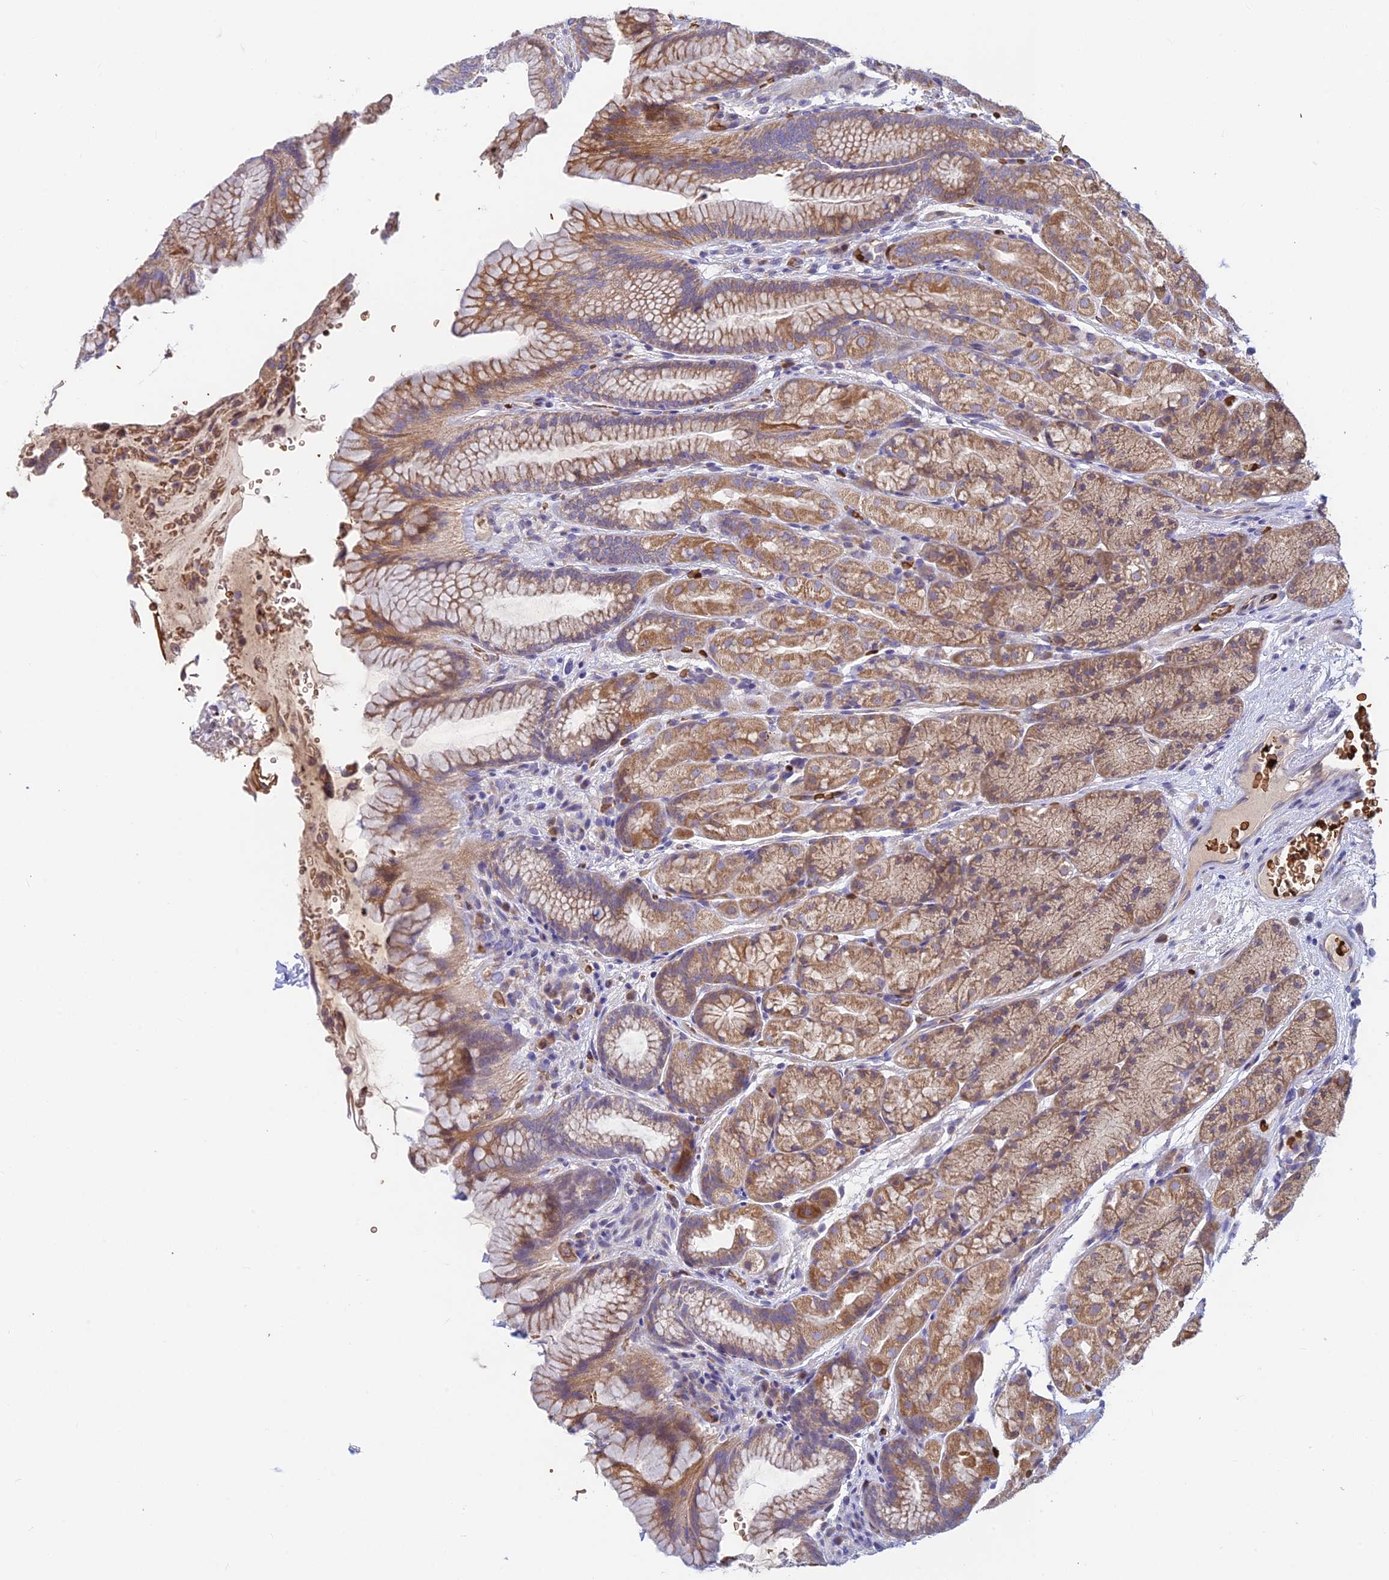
{"staining": {"intensity": "moderate", "quantity": ">75%", "location": "cytoplasmic/membranous"}, "tissue": "stomach", "cell_type": "Glandular cells", "image_type": "normal", "snomed": [{"axis": "morphology", "description": "Normal tissue, NOS"}, {"axis": "topography", "description": "Stomach"}], "caption": "Immunohistochemical staining of normal human stomach displays >75% levels of moderate cytoplasmic/membranous protein staining in approximately >75% of glandular cells.", "gene": "UFSP2", "patient": {"sex": "male", "age": 63}}